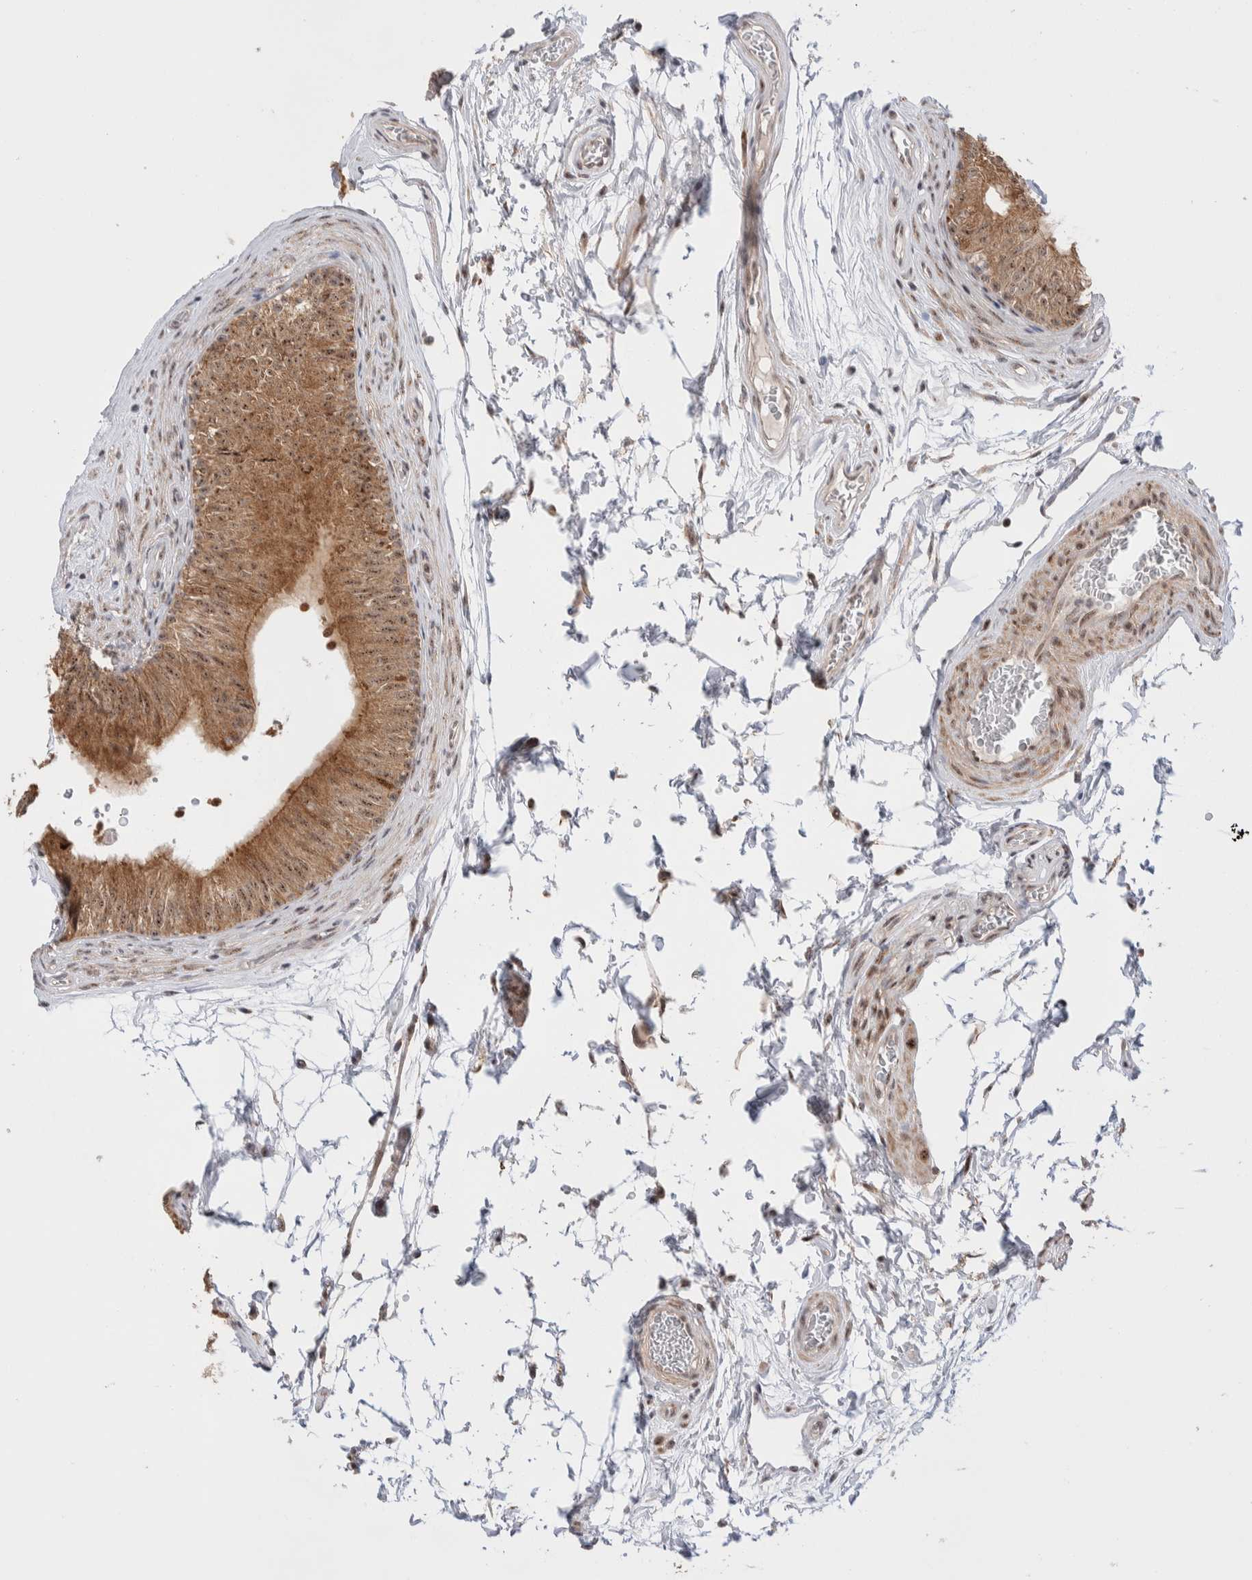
{"staining": {"intensity": "moderate", "quantity": ">75%", "location": "cytoplasmic/membranous,nuclear"}, "tissue": "epididymis", "cell_type": "Glandular cells", "image_type": "normal", "snomed": [{"axis": "morphology", "description": "Normal tissue, NOS"}, {"axis": "topography", "description": "Epididymis"}], "caption": "A histopathology image showing moderate cytoplasmic/membranous,nuclear expression in approximately >75% of glandular cells in normal epididymis, as visualized by brown immunohistochemical staining.", "gene": "ZNF695", "patient": {"sex": "male", "age": 36}}